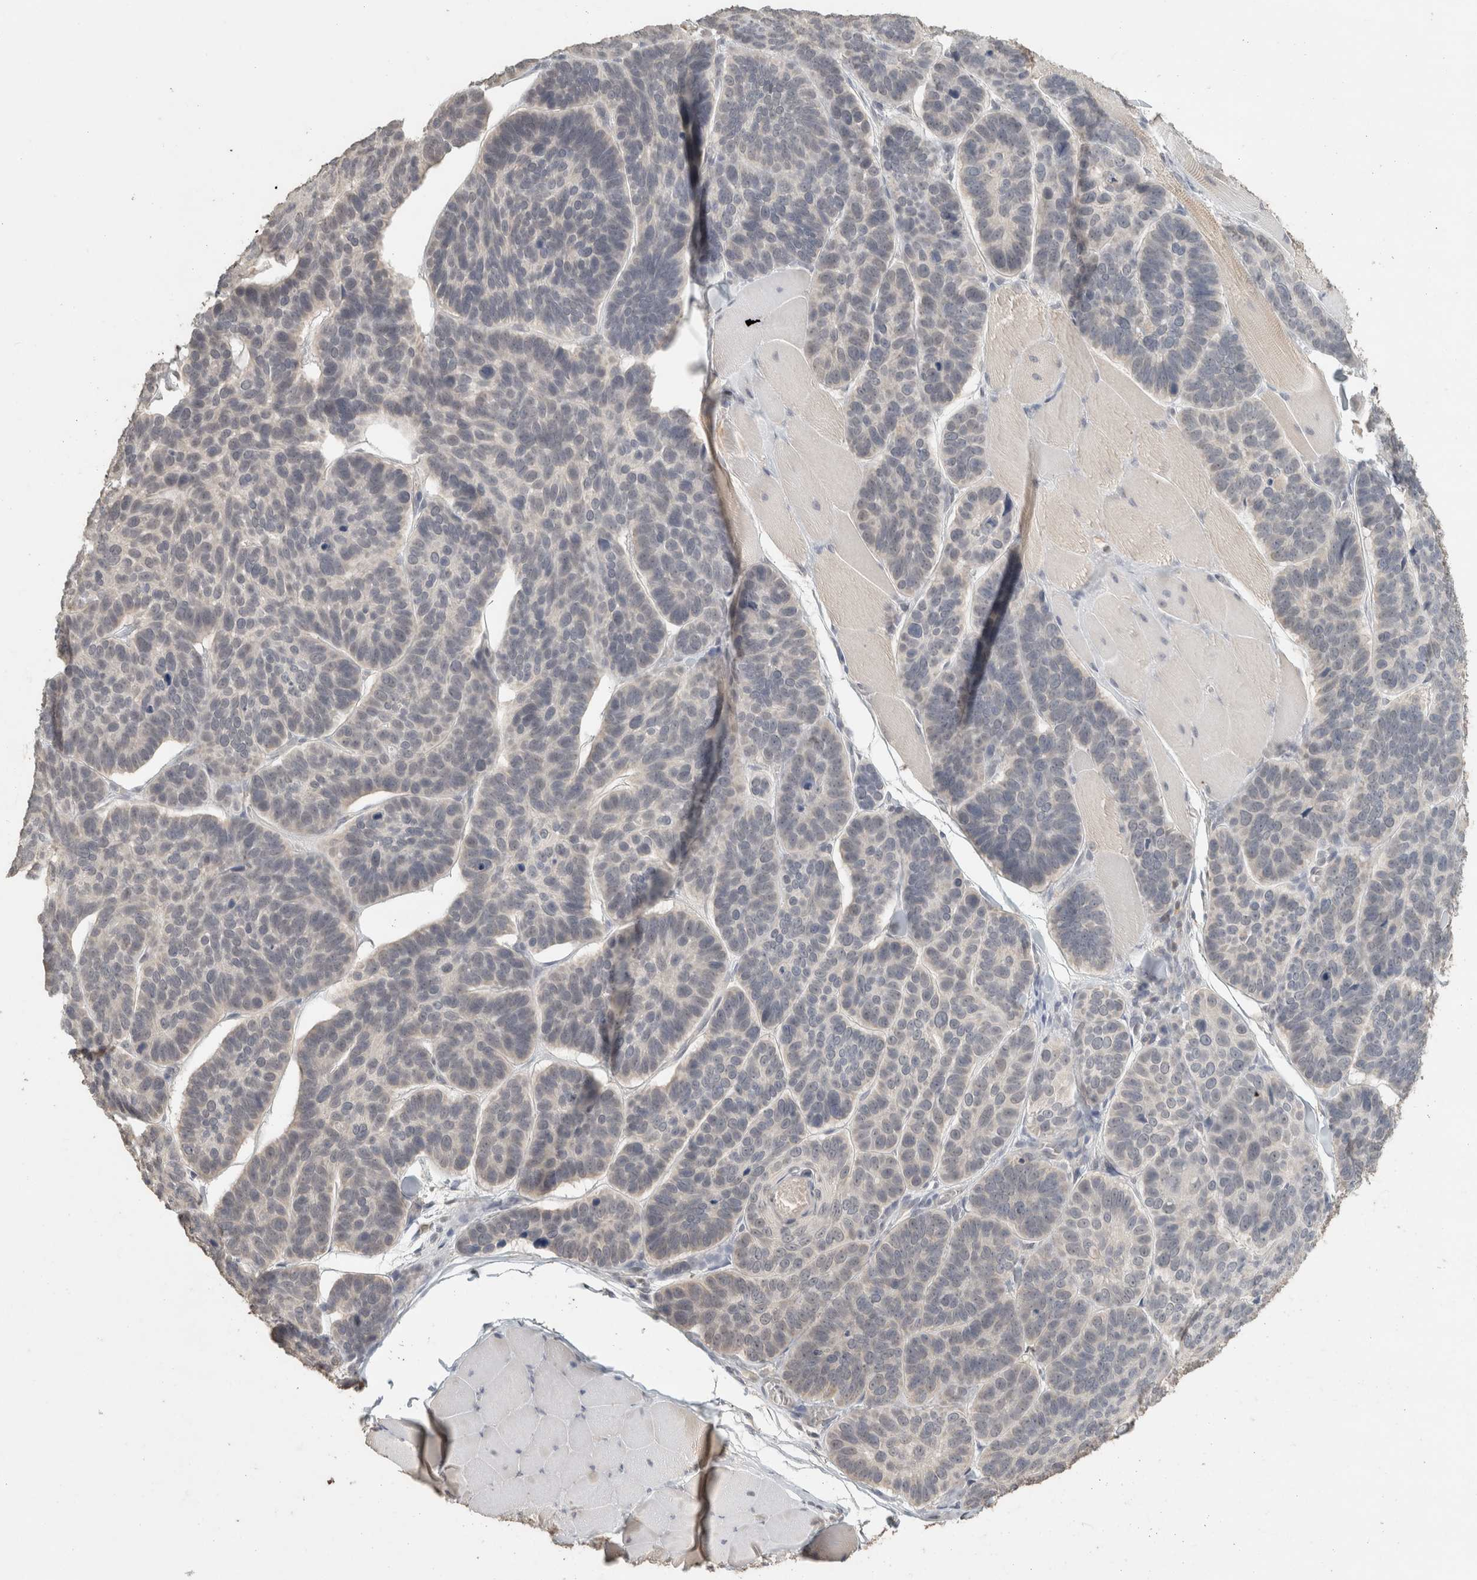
{"staining": {"intensity": "negative", "quantity": "none", "location": "none"}, "tissue": "skin cancer", "cell_type": "Tumor cells", "image_type": "cancer", "snomed": [{"axis": "morphology", "description": "Basal cell carcinoma"}, {"axis": "topography", "description": "Skin"}], "caption": "An immunohistochemistry (IHC) histopathology image of basal cell carcinoma (skin) is shown. There is no staining in tumor cells of basal cell carcinoma (skin).", "gene": "TRAT1", "patient": {"sex": "male", "age": 62}}